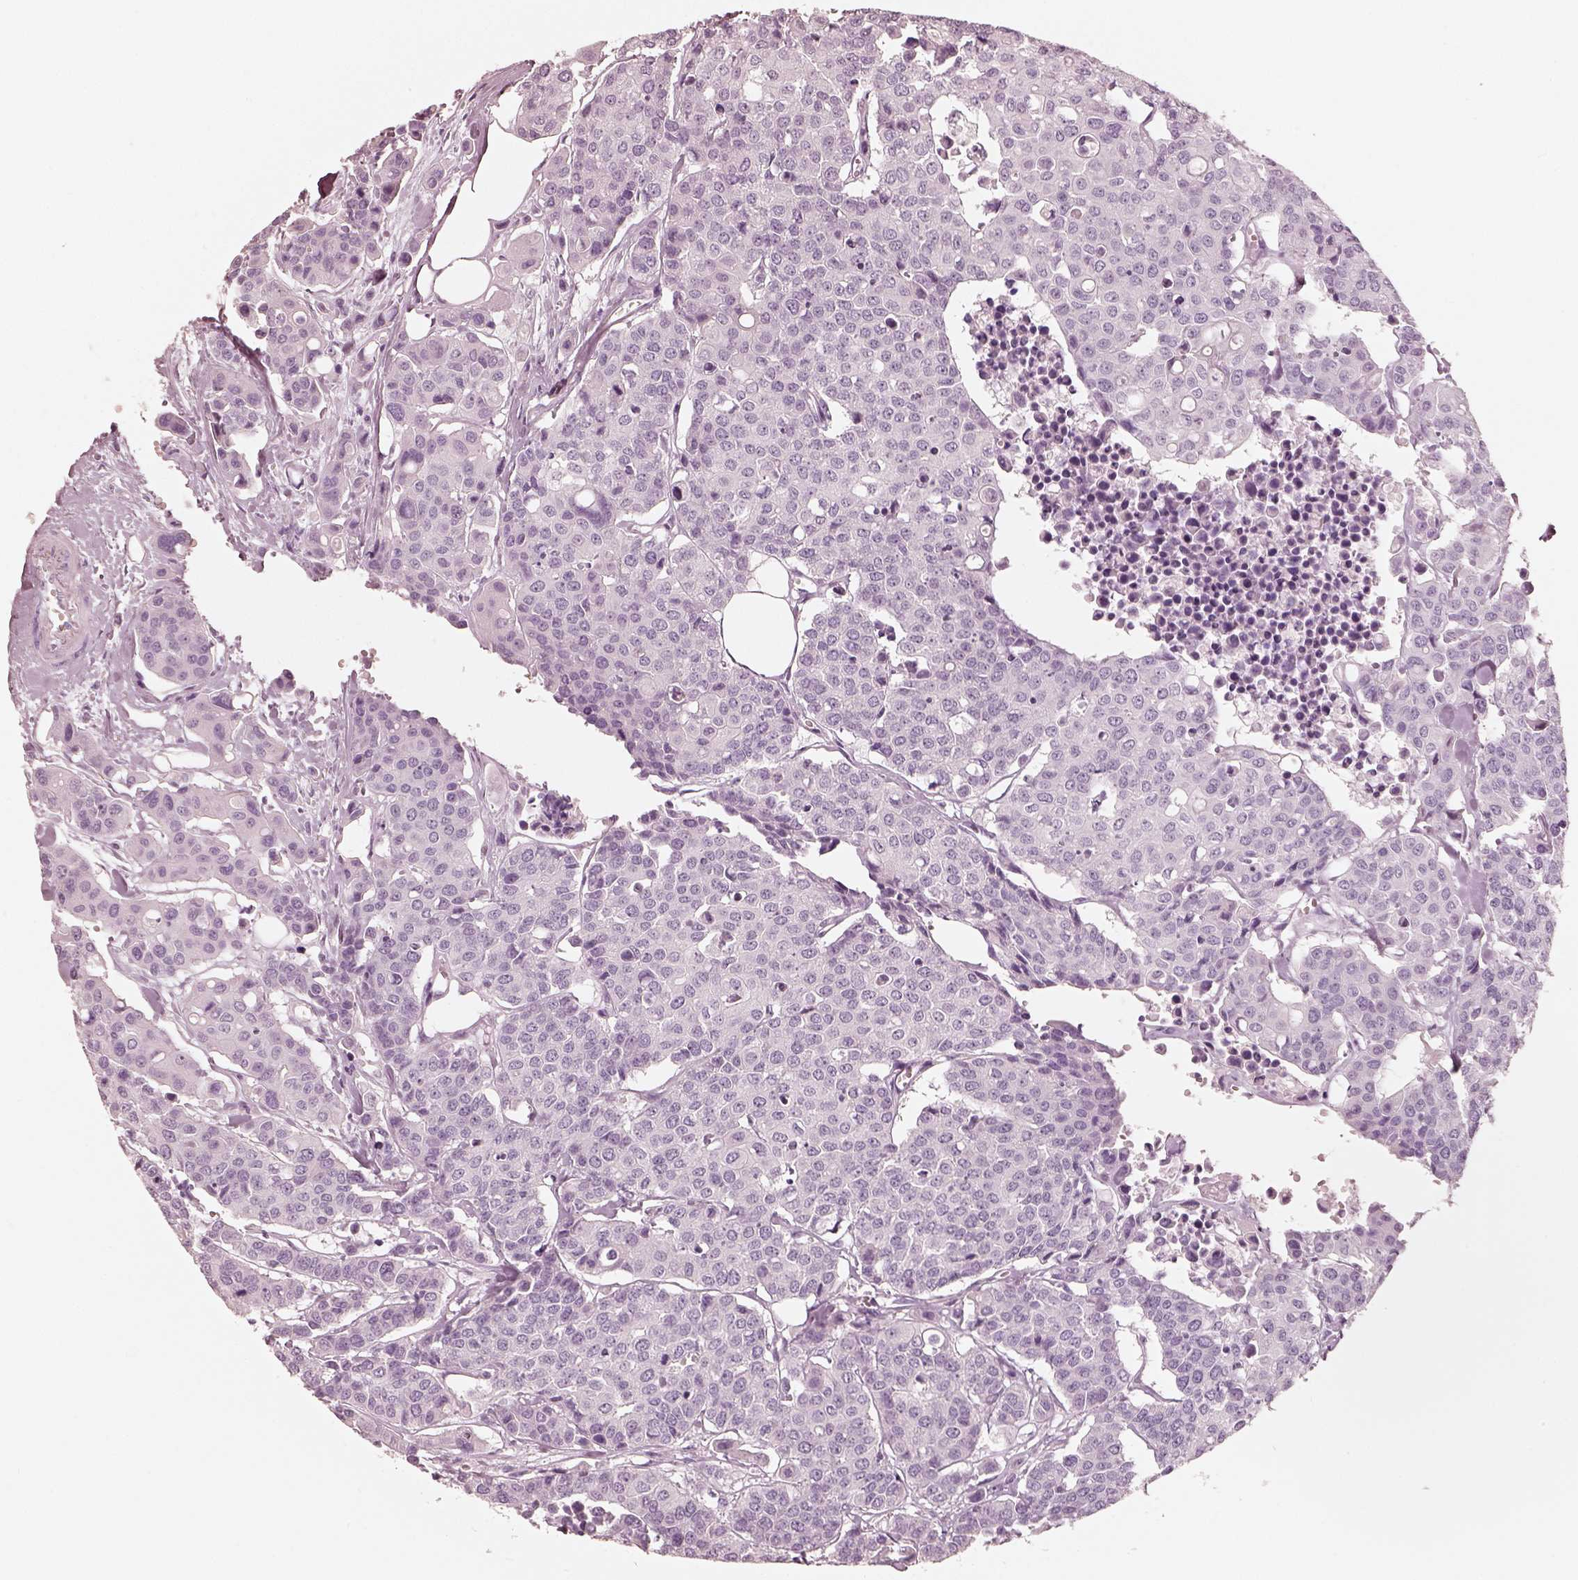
{"staining": {"intensity": "negative", "quantity": "none", "location": "none"}, "tissue": "carcinoid", "cell_type": "Tumor cells", "image_type": "cancer", "snomed": [{"axis": "morphology", "description": "Carcinoid, malignant, NOS"}, {"axis": "topography", "description": "Colon"}], "caption": "Immunohistochemical staining of carcinoid reveals no significant expression in tumor cells.", "gene": "R3HDML", "patient": {"sex": "male", "age": 81}}